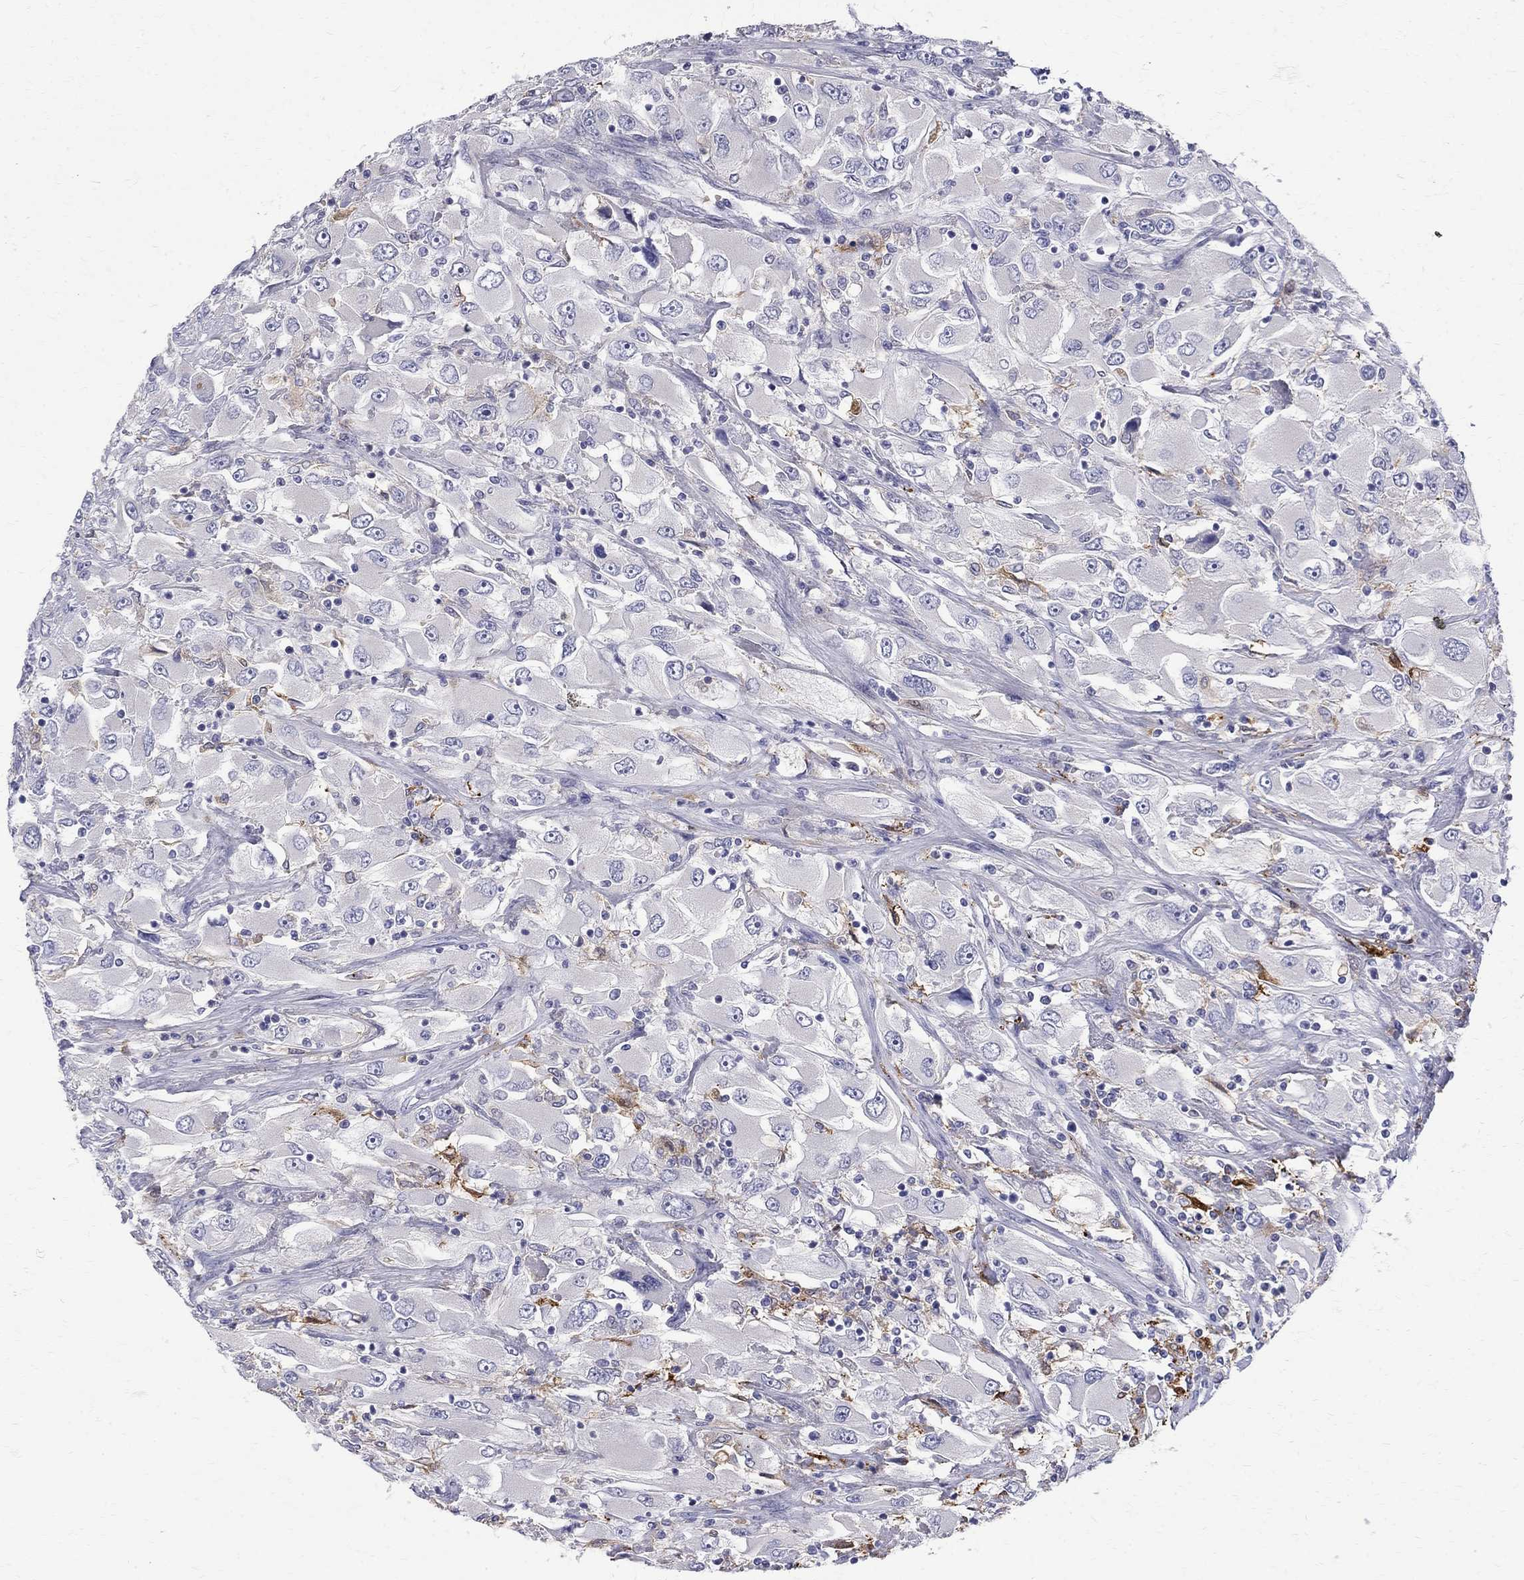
{"staining": {"intensity": "negative", "quantity": "none", "location": "none"}, "tissue": "renal cancer", "cell_type": "Tumor cells", "image_type": "cancer", "snomed": [{"axis": "morphology", "description": "Adenocarcinoma, NOS"}, {"axis": "topography", "description": "Kidney"}], "caption": "An image of human renal cancer (adenocarcinoma) is negative for staining in tumor cells.", "gene": "AGER", "patient": {"sex": "female", "age": 52}}